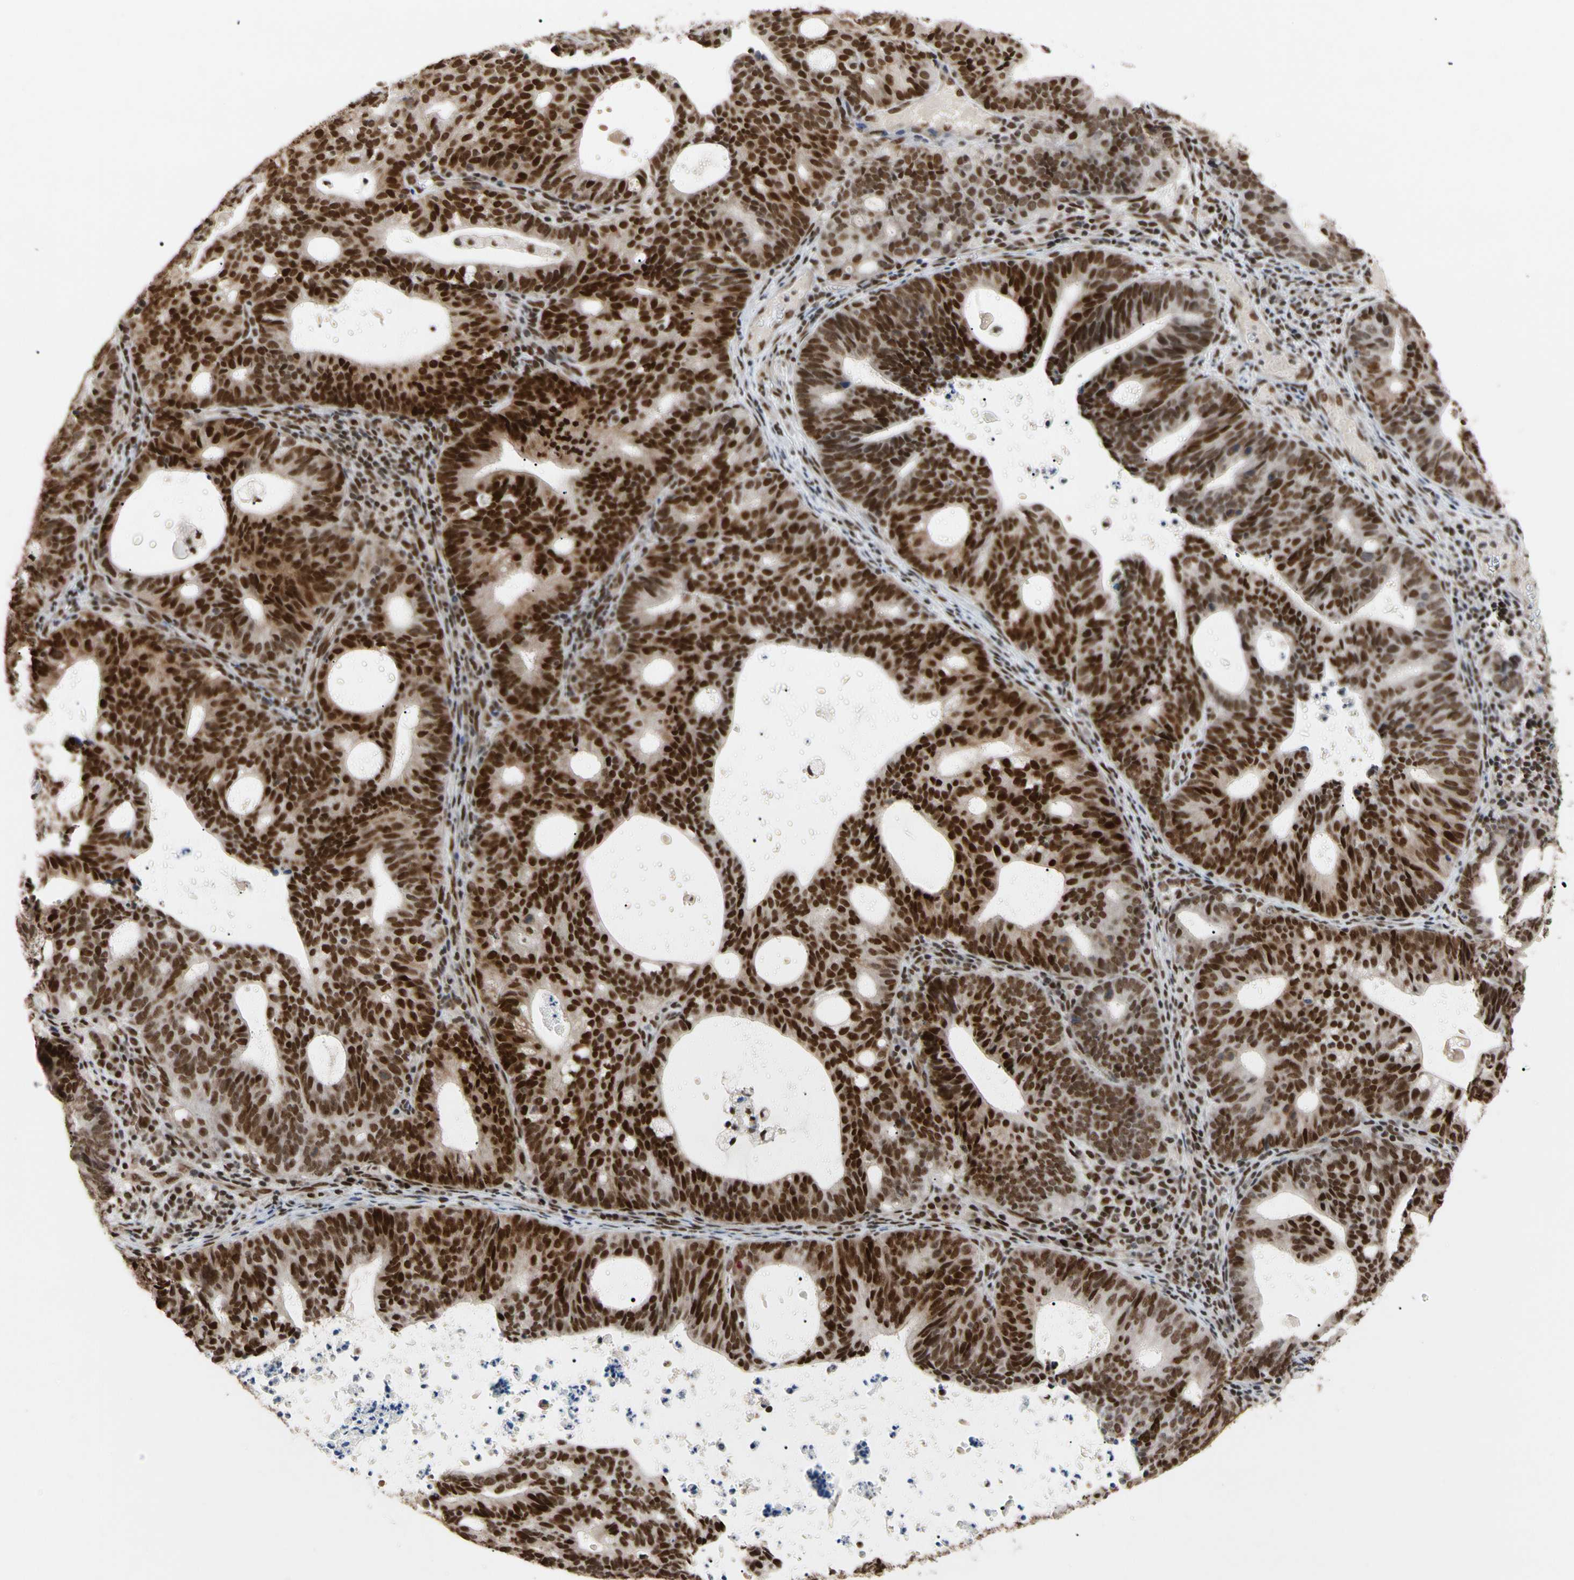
{"staining": {"intensity": "strong", "quantity": ">75%", "location": "nuclear"}, "tissue": "endometrial cancer", "cell_type": "Tumor cells", "image_type": "cancer", "snomed": [{"axis": "morphology", "description": "Adenocarcinoma, NOS"}, {"axis": "topography", "description": "Uterus"}], "caption": "Immunohistochemistry (IHC) histopathology image of neoplastic tissue: adenocarcinoma (endometrial) stained using immunohistochemistry (IHC) reveals high levels of strong protein expression localized specifically in the nuclear of tumor cells, appearing as a nuclear brown color.", "gene": "FAM98B", "patient": {"sex": "female", "age": 83}}